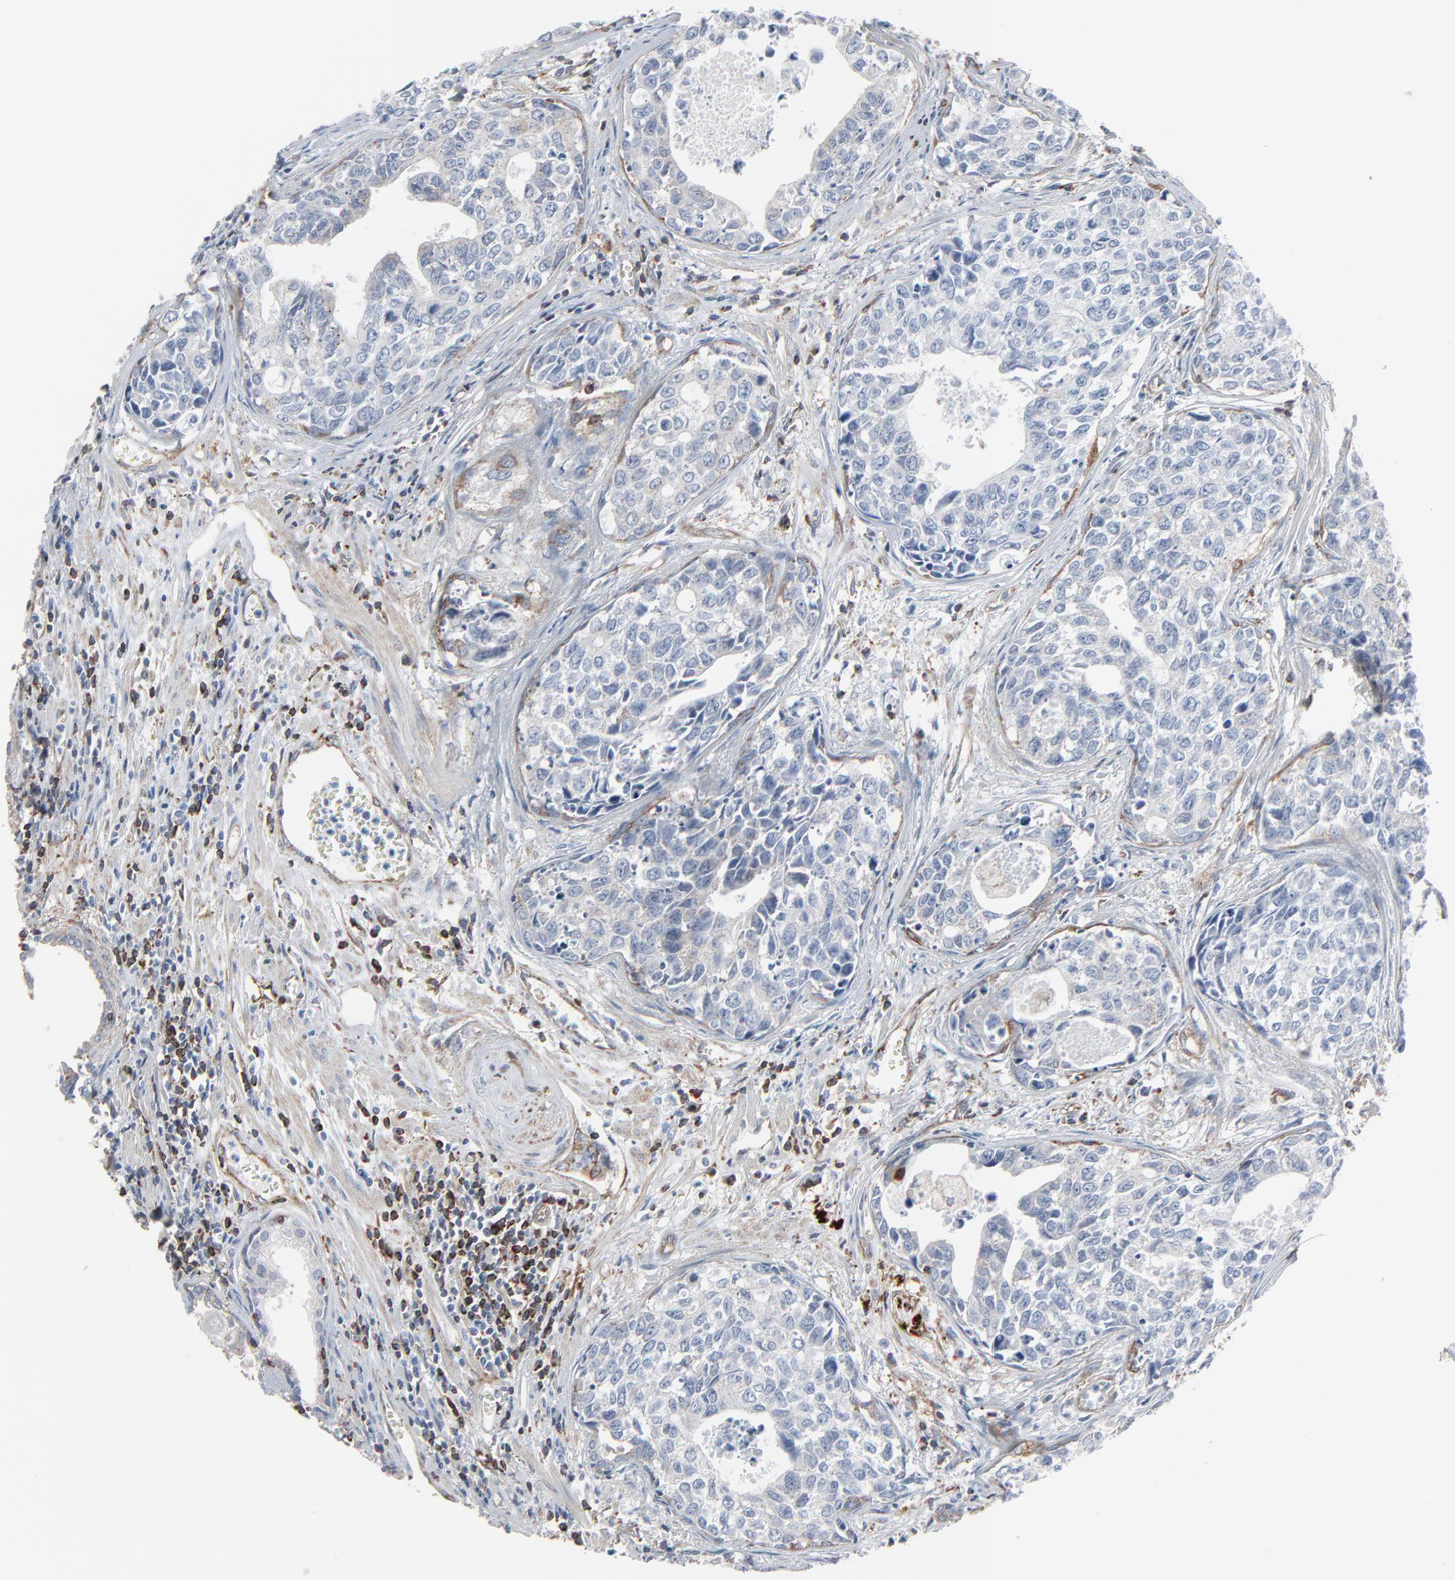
{"staining": {"intensity": "strong", "quantity": "<25%", "location": "cytoplasmic/membranous"}, "tissue": "urothelial cancer", "cell_type": "Tumor cells", "image_type": "cancer", "snomed": [{"axis": "morphology", "description": "Urothelial carcinoma, High grade"}, {"axis": "topography", "description": "Urinary bladder"}], "caption": "This photomicrograph reveals immunohistochemistry staining of high-grade urothelial carcinoma, with medium strong cytoplasmic/membranous staining in about <25% of tumor cells.", "gene": "OPTN", "patient": {"sex": "male", "age": 81}}